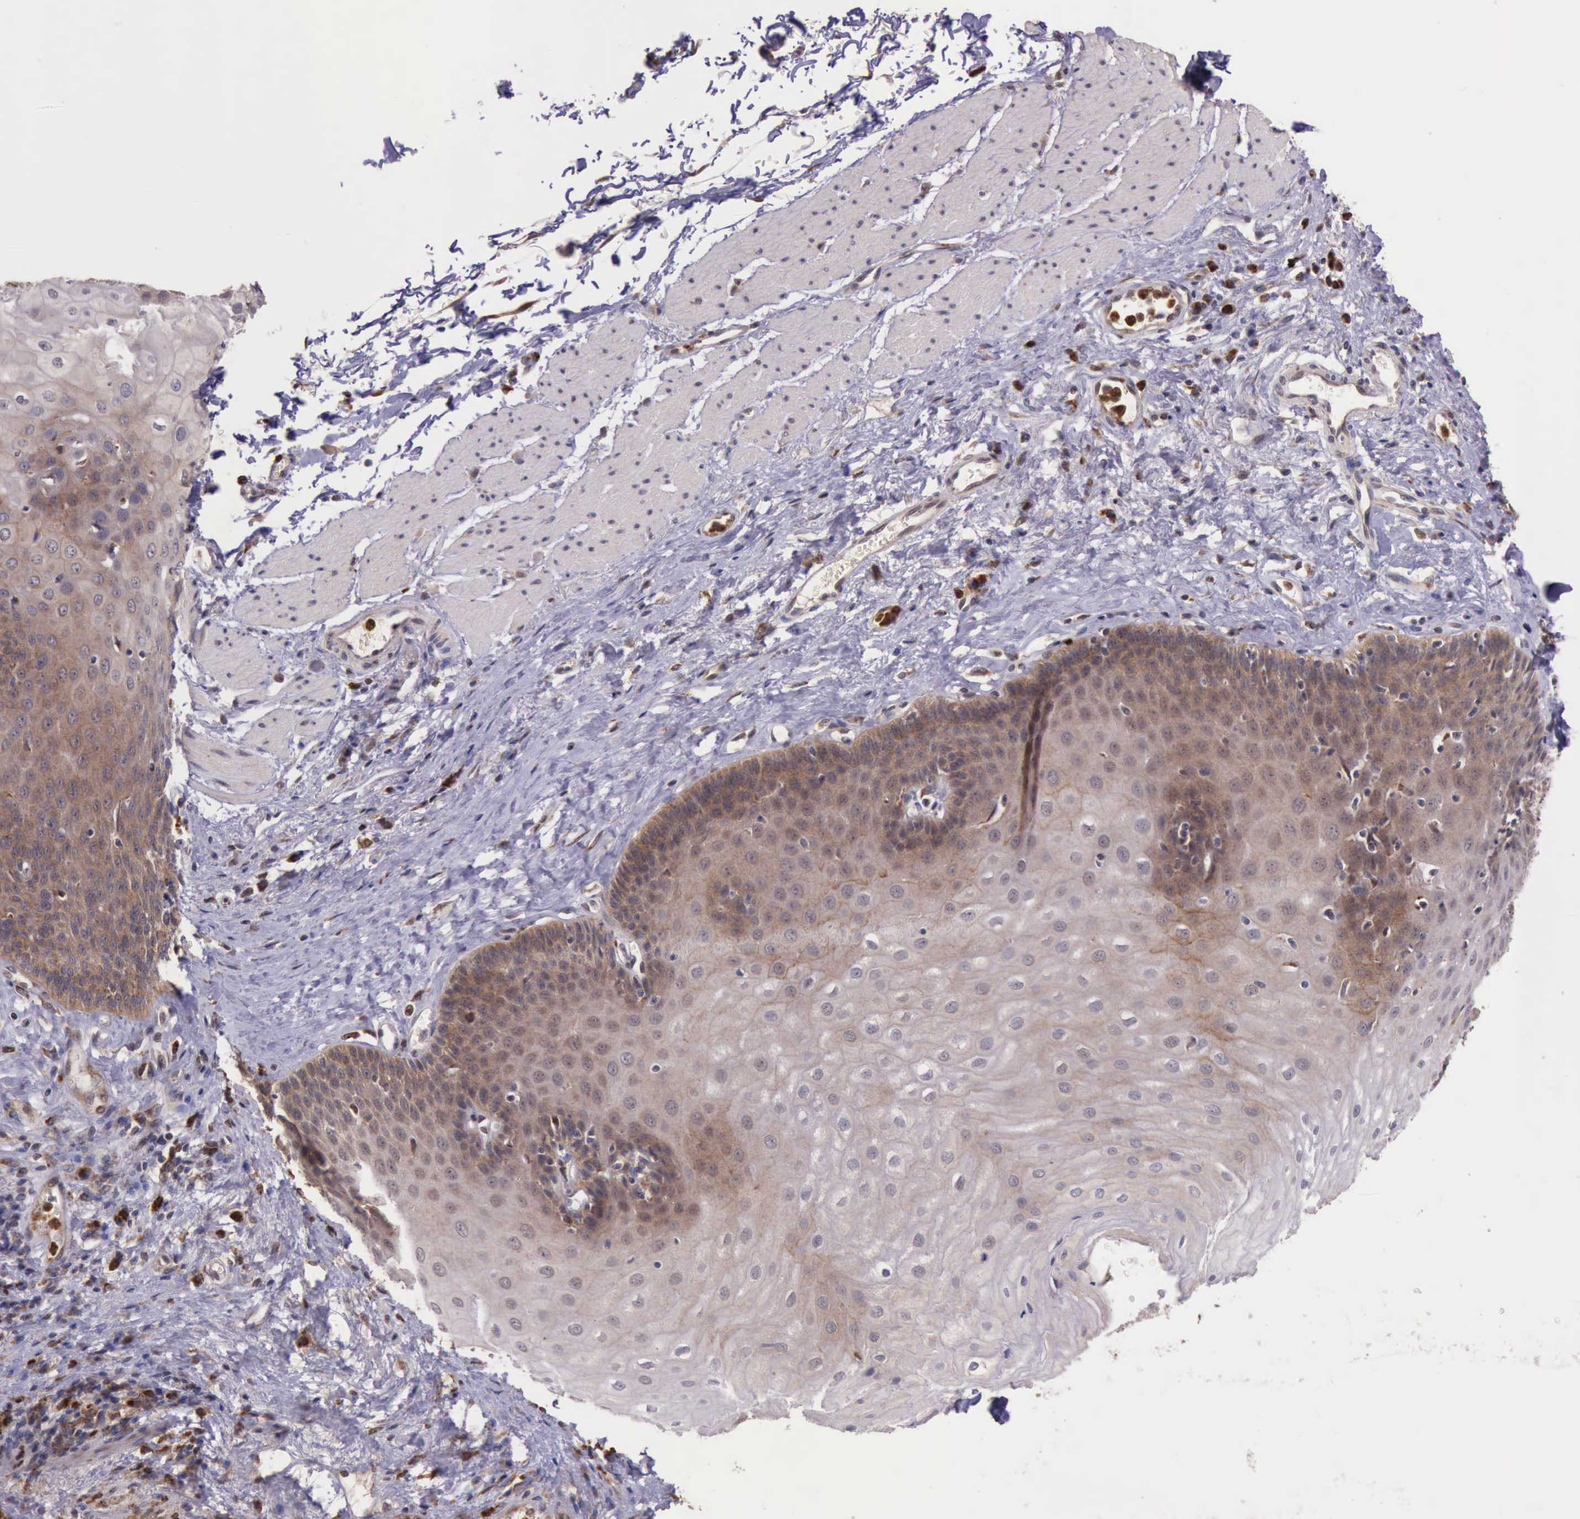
{"staining": {"intensity": "moderate", "quantity": "25%-75%", "location": "cytoplasmic/membranous"}, "tissue": "esophagus", "cell_type": "Squamous epithelial cells", "image_type": "normal", "snomed": [{"axis": "morphology", "description": "Normal tissue, NOS"}, {"axis": "topography", "description": "Esophagus"}], "caption": "Protein expression analysis of normal esophagus demonstrates moderate cytoplasmic/membranous positivity in approximately 25%-75% of squamous epithelial cells.", "gene": "ARMCX3", "patient": {"sex": "male", "age": 65}}